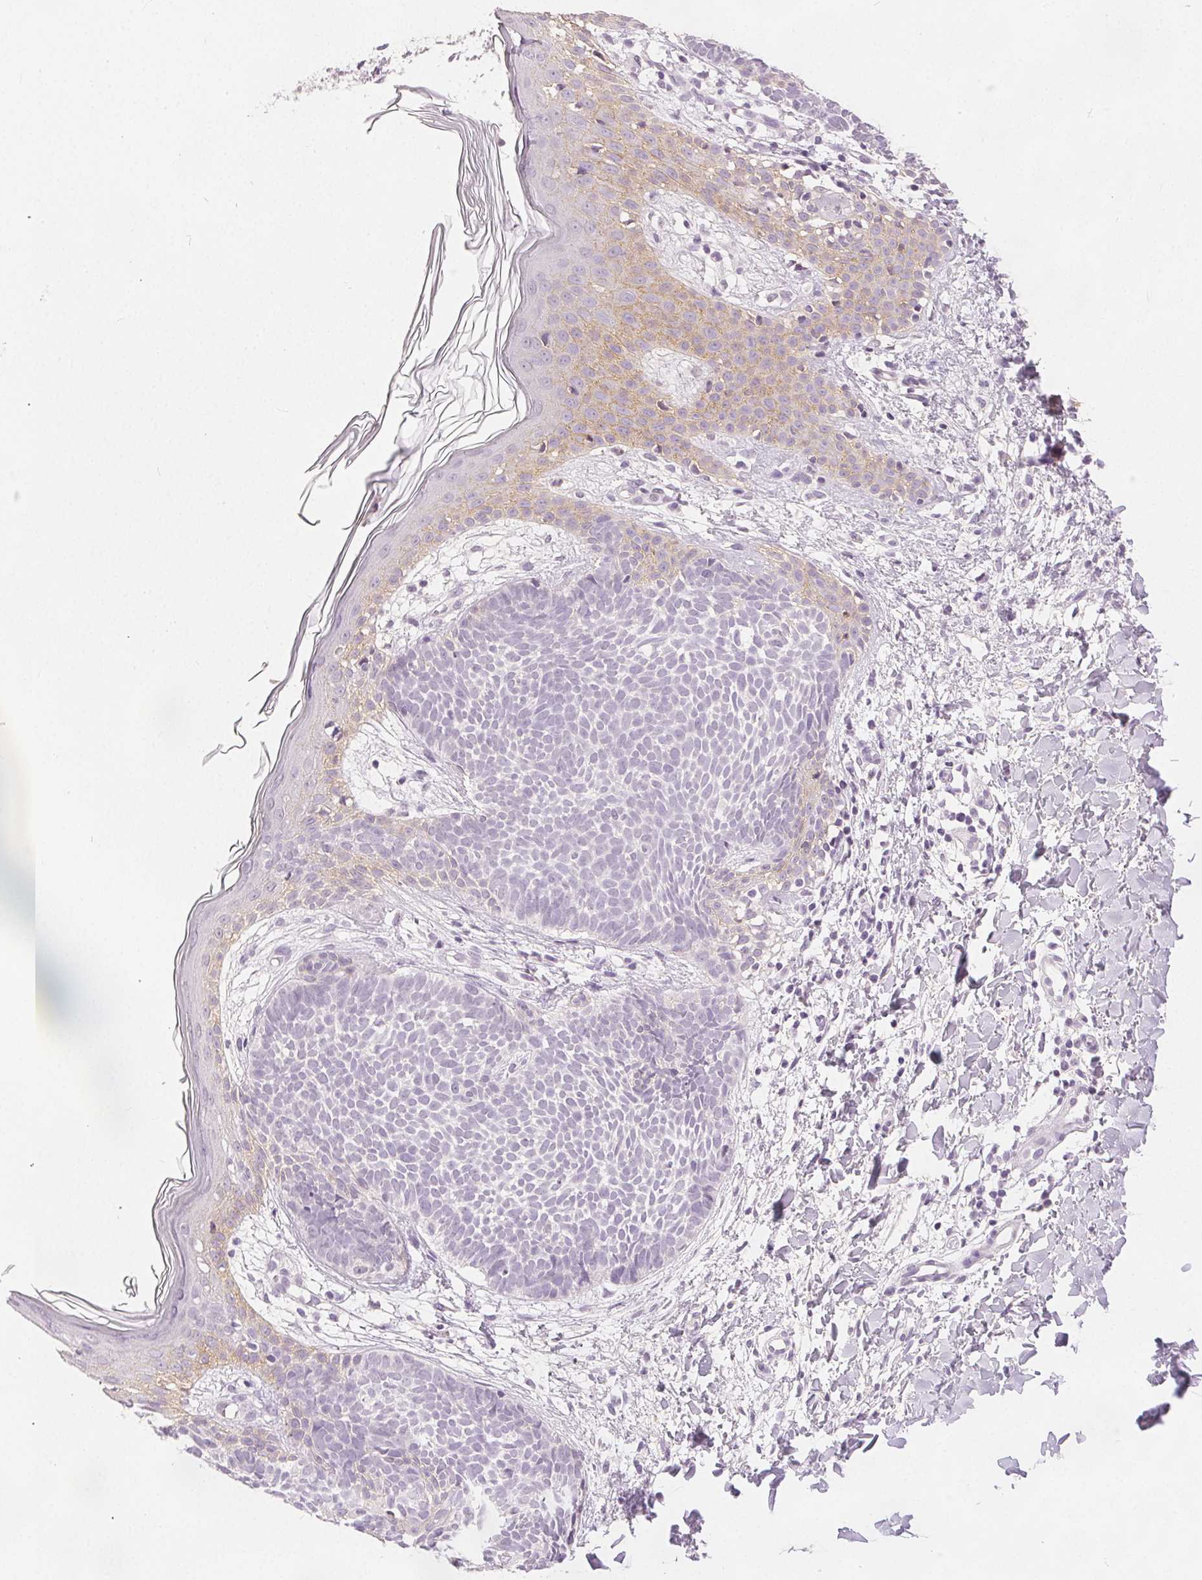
{"staining": {"intensity": "negative", "quantity": "none", "location": "none"}, "tissue": "skin cancer", "cell_type": "Tumor cells", "image_type": "cancer", "snomed": [{"axis": "morphology", "description": "Basal cell carcinoma"}, {"axis": "topography", "description": "Skin"}], "caption": "Immunohistochemistry (IHC) image of neoplastic tissue: skin cancer stained with DAB (3,3'-diaminobenzidine) shows no significant protein expression in tumor cells. The staining is performed using DAB brown chromogen with nuclei counter-stained in using hematoxylin.", "gene": "CA12", "patient": {"sex": "female", "age": 51}}